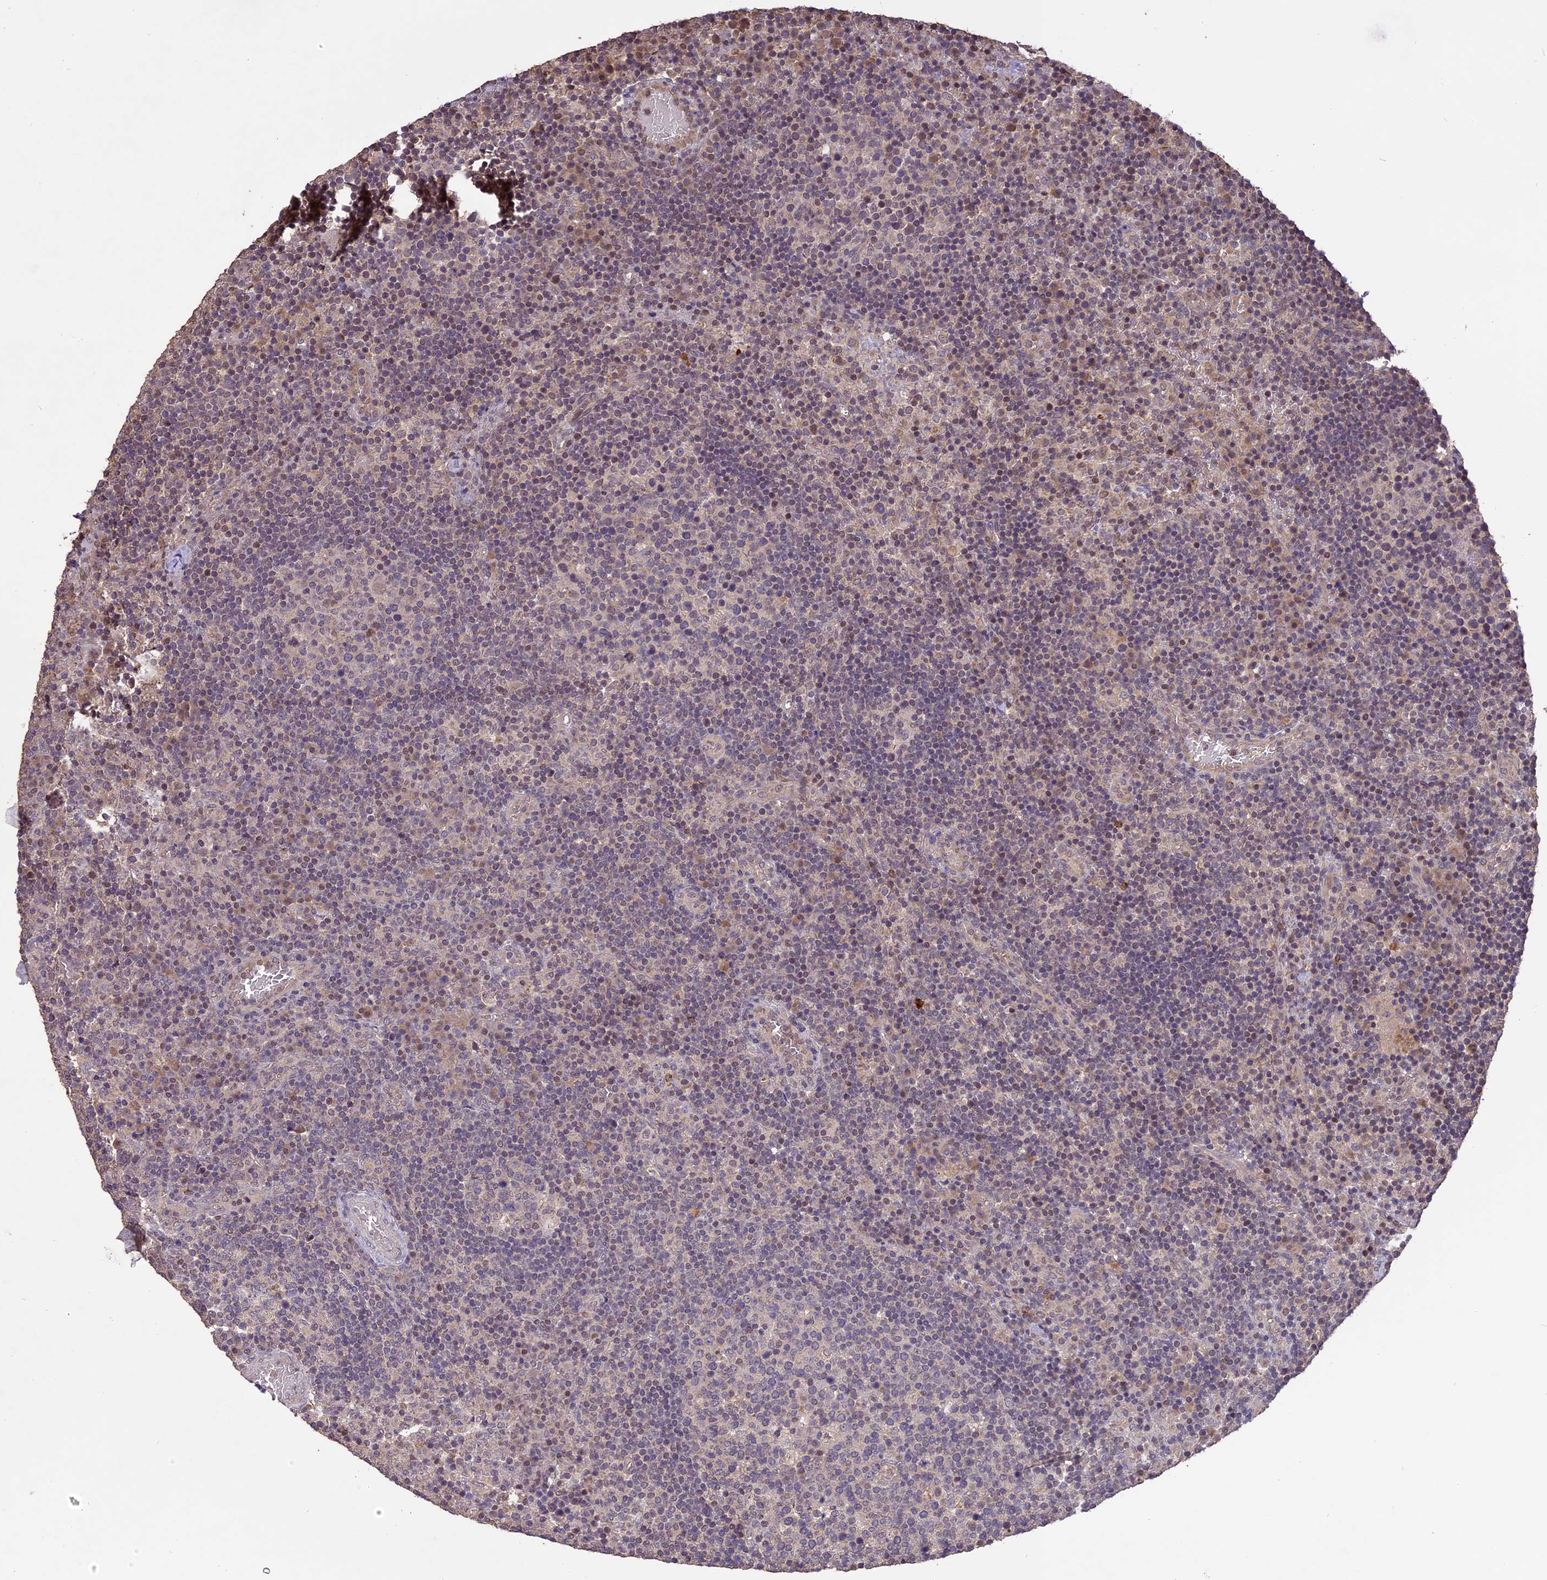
{"staining": {"intensity": "weak", "quantity": "<25%", "location": "nuclear"}, "tissue": "lymph node", "cell_type": "Germinal center cells", "image_type": "normal", "snomed": [{"axis": "morphology", "description": "Normal tissue, NOS"}, {"axis": "topography", "description": "Lymph node"}], "caption": "Immunohistochemistry image of unremarkable lymph node: human lymph node stained with DAB reveals no significant protein expression in germinal center cells.", "gene": "TIGD7", "patient": {"sex": "male", "age": 58}}